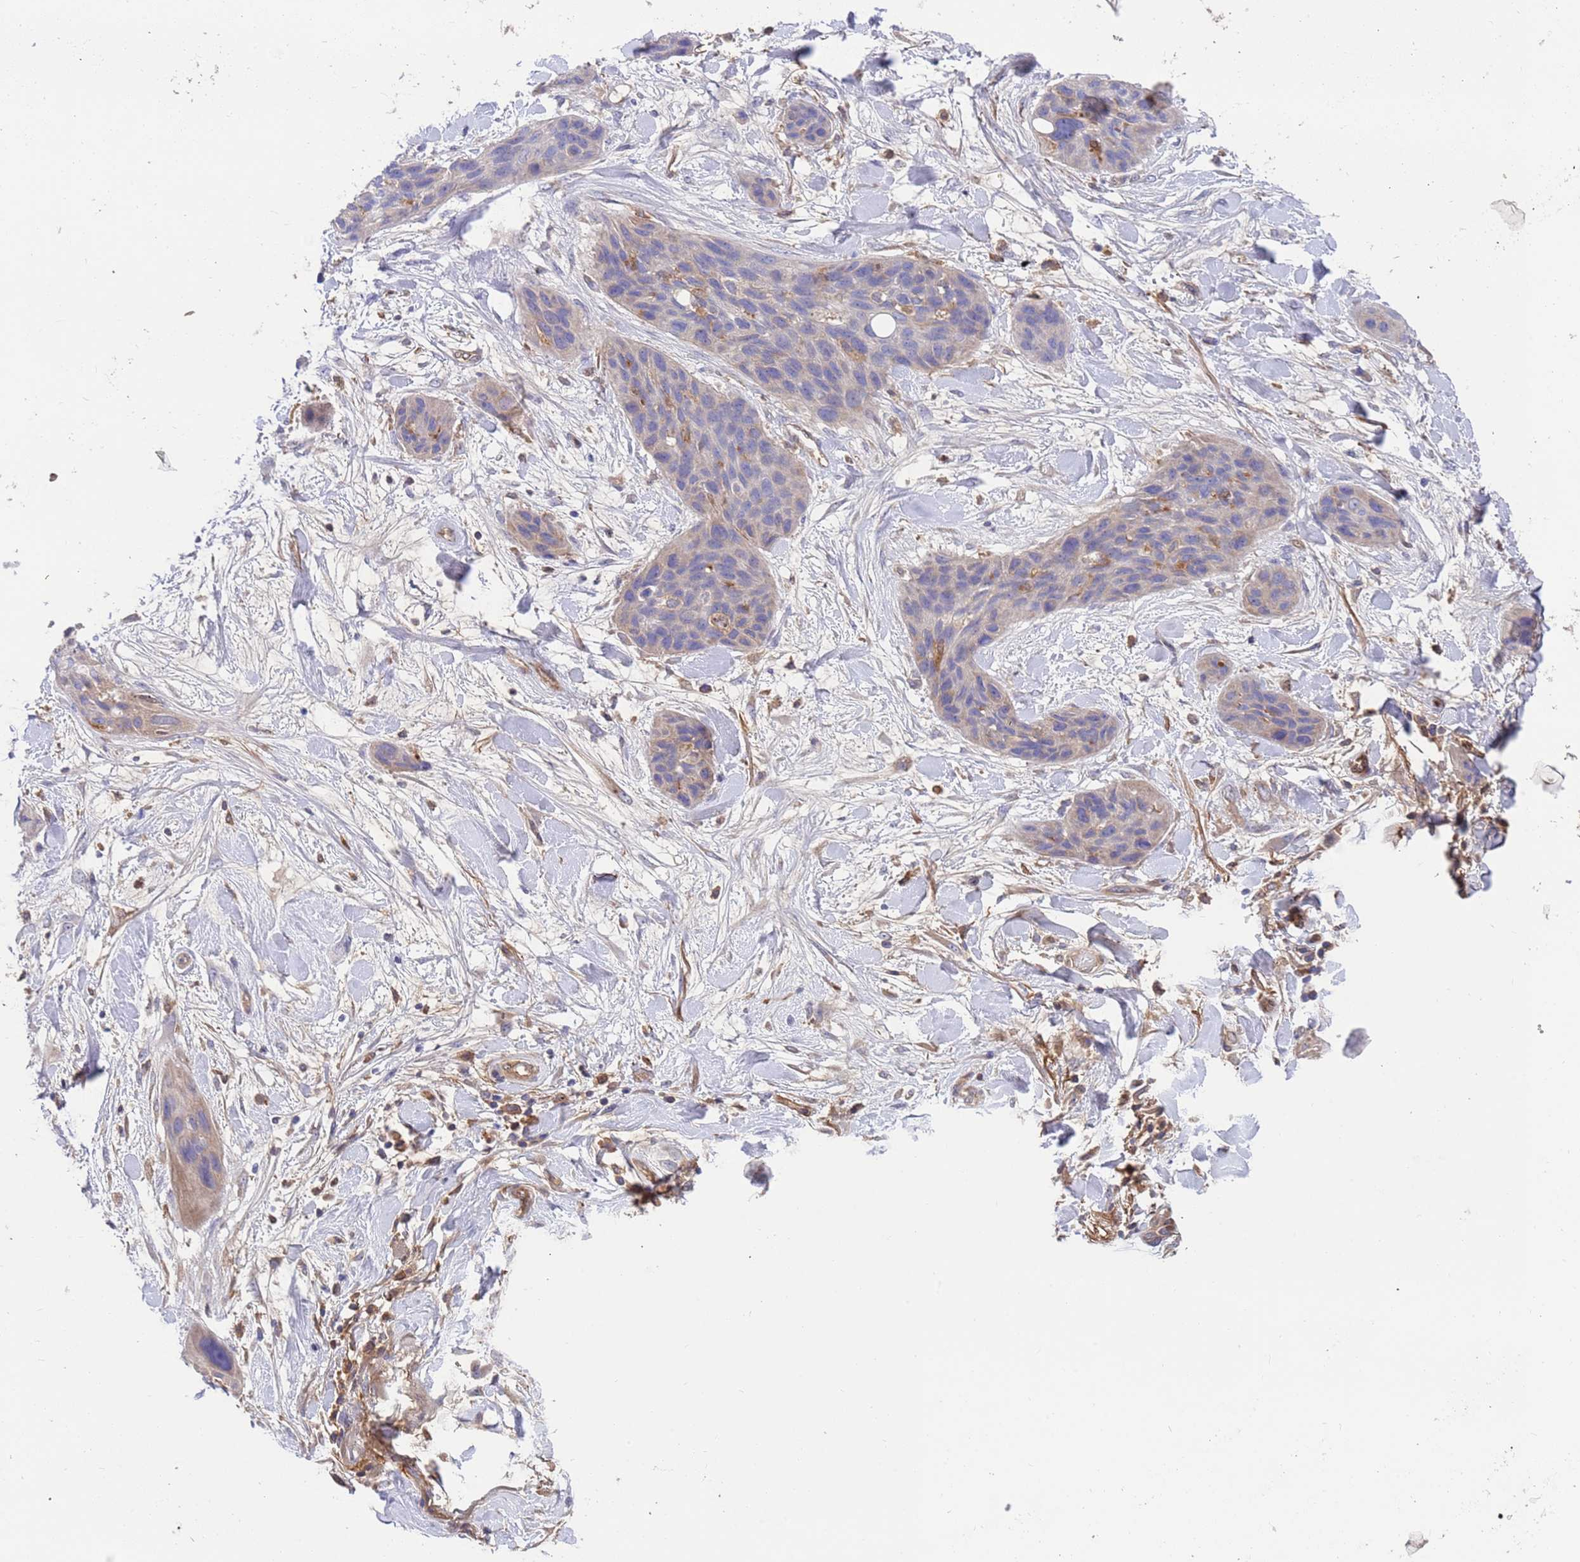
{"staining": {"intensity": "negative", "quantity": "none", "location": "none"}, "tissue": "lung cancer", "cell_type": "Tumor cells", "image_type": "cancer", "snomed": [{"axis": "morphology", "description": "Squamous cell carcinoma, NOS"}, {"axis": "topography", "description": "Lung"}], "caption": "Lung cancer stained for a protein using IHC displays no staining tumor cells.", "gene": "FOXRED1", "patient": {"sex": "female", "age": 70}}